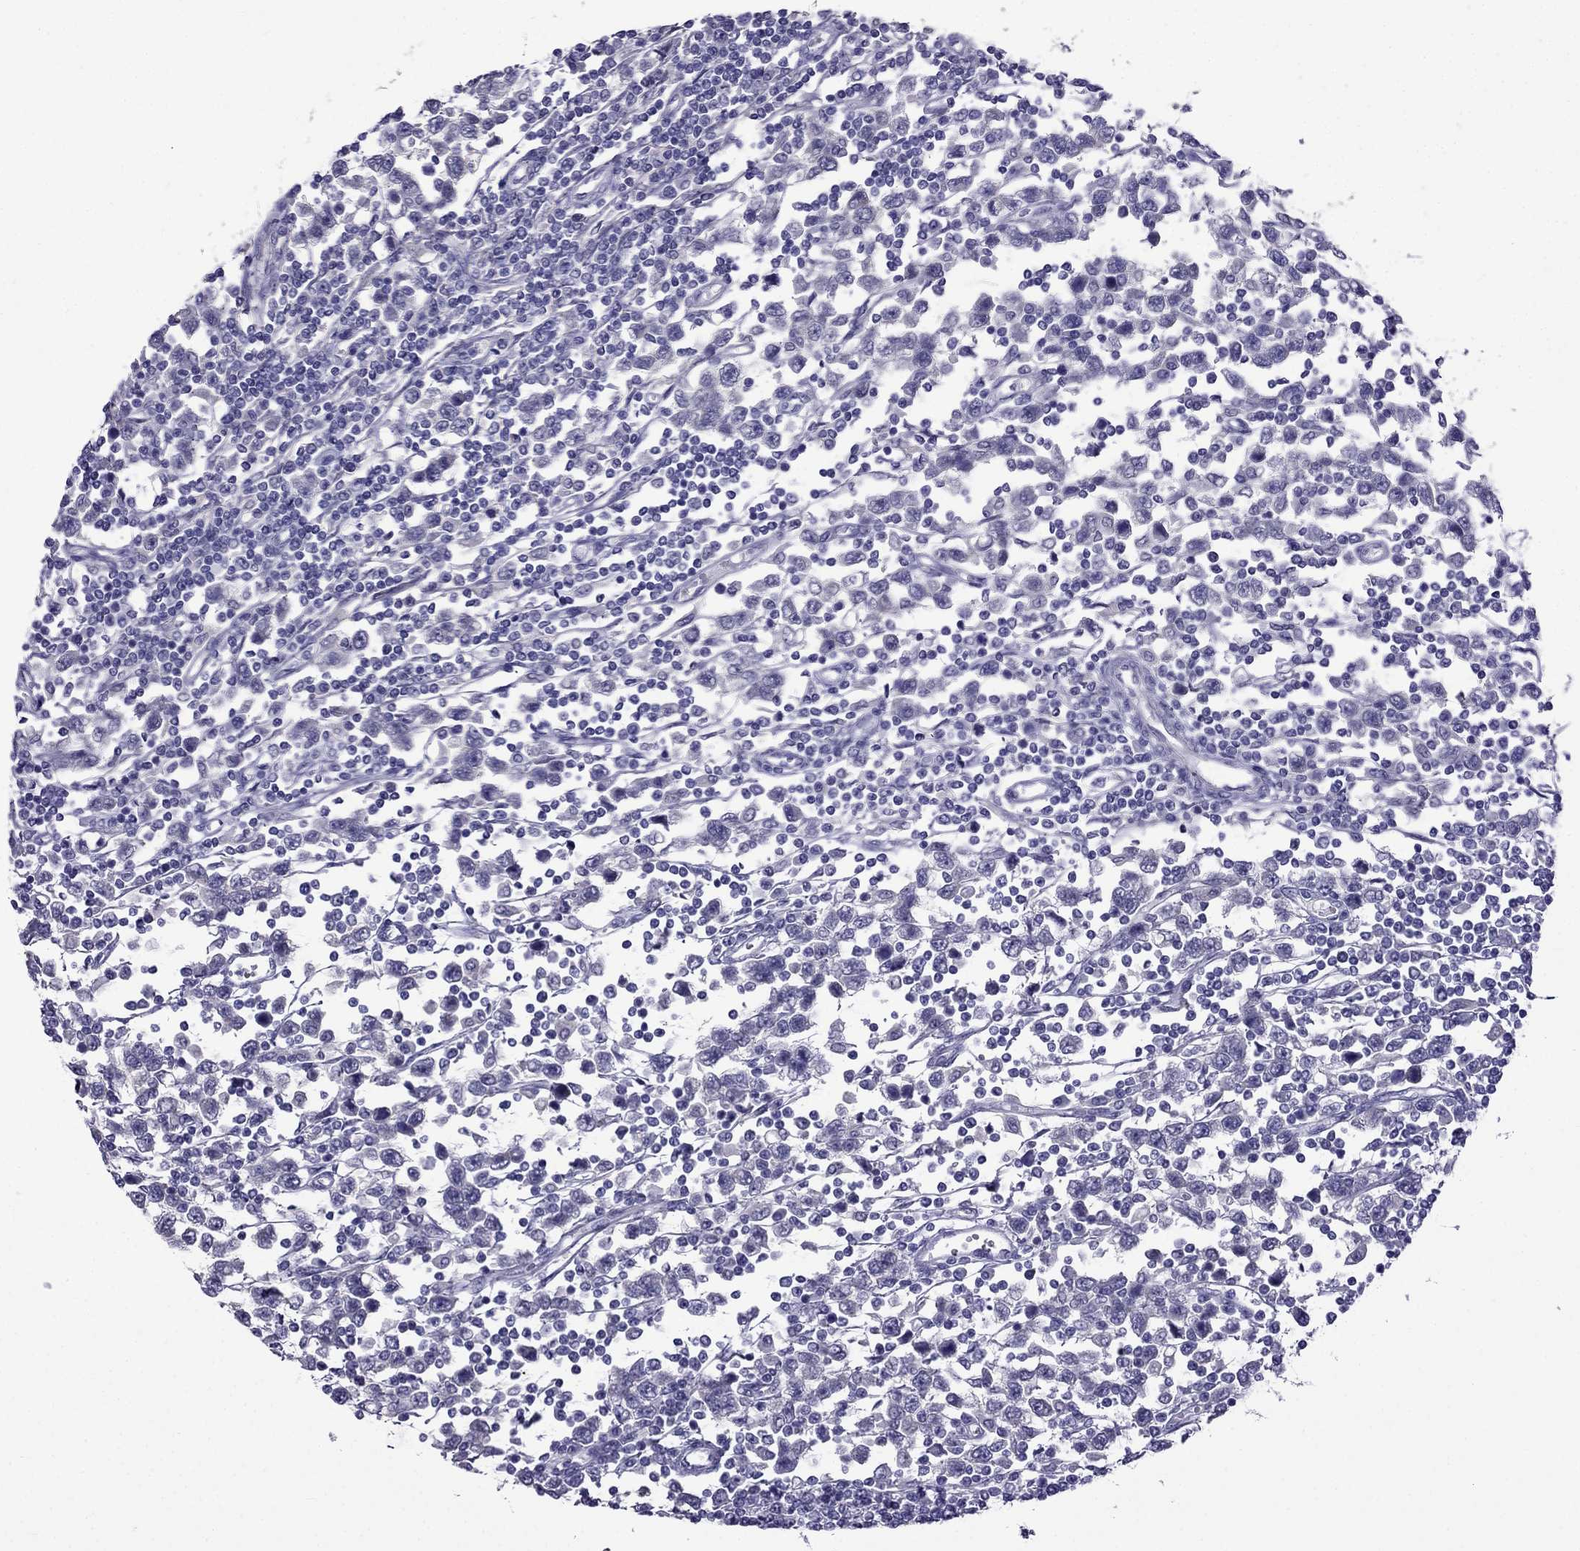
{"staining": {"intensity": "negative", "quantity": "none", "location": "none"}, "tissue": "testis cancer", "cell_type": "Tumor cells", "image_type": "cancer", "snomed": [{"axis": "morphology", "description": "Seminoma, NOS"}, {"axis": "topography", "description": "Testis"}], "caption": "Immunohistochemistry histopathology image of neoplastic tissue: human seminoma (testis) stained with DAB (3,3'-diaminobenzidine) reveals no significant protein expression in tumor cells.", "gene": "SCNN1D", "patient": {"sex": "male", "age": 34}}